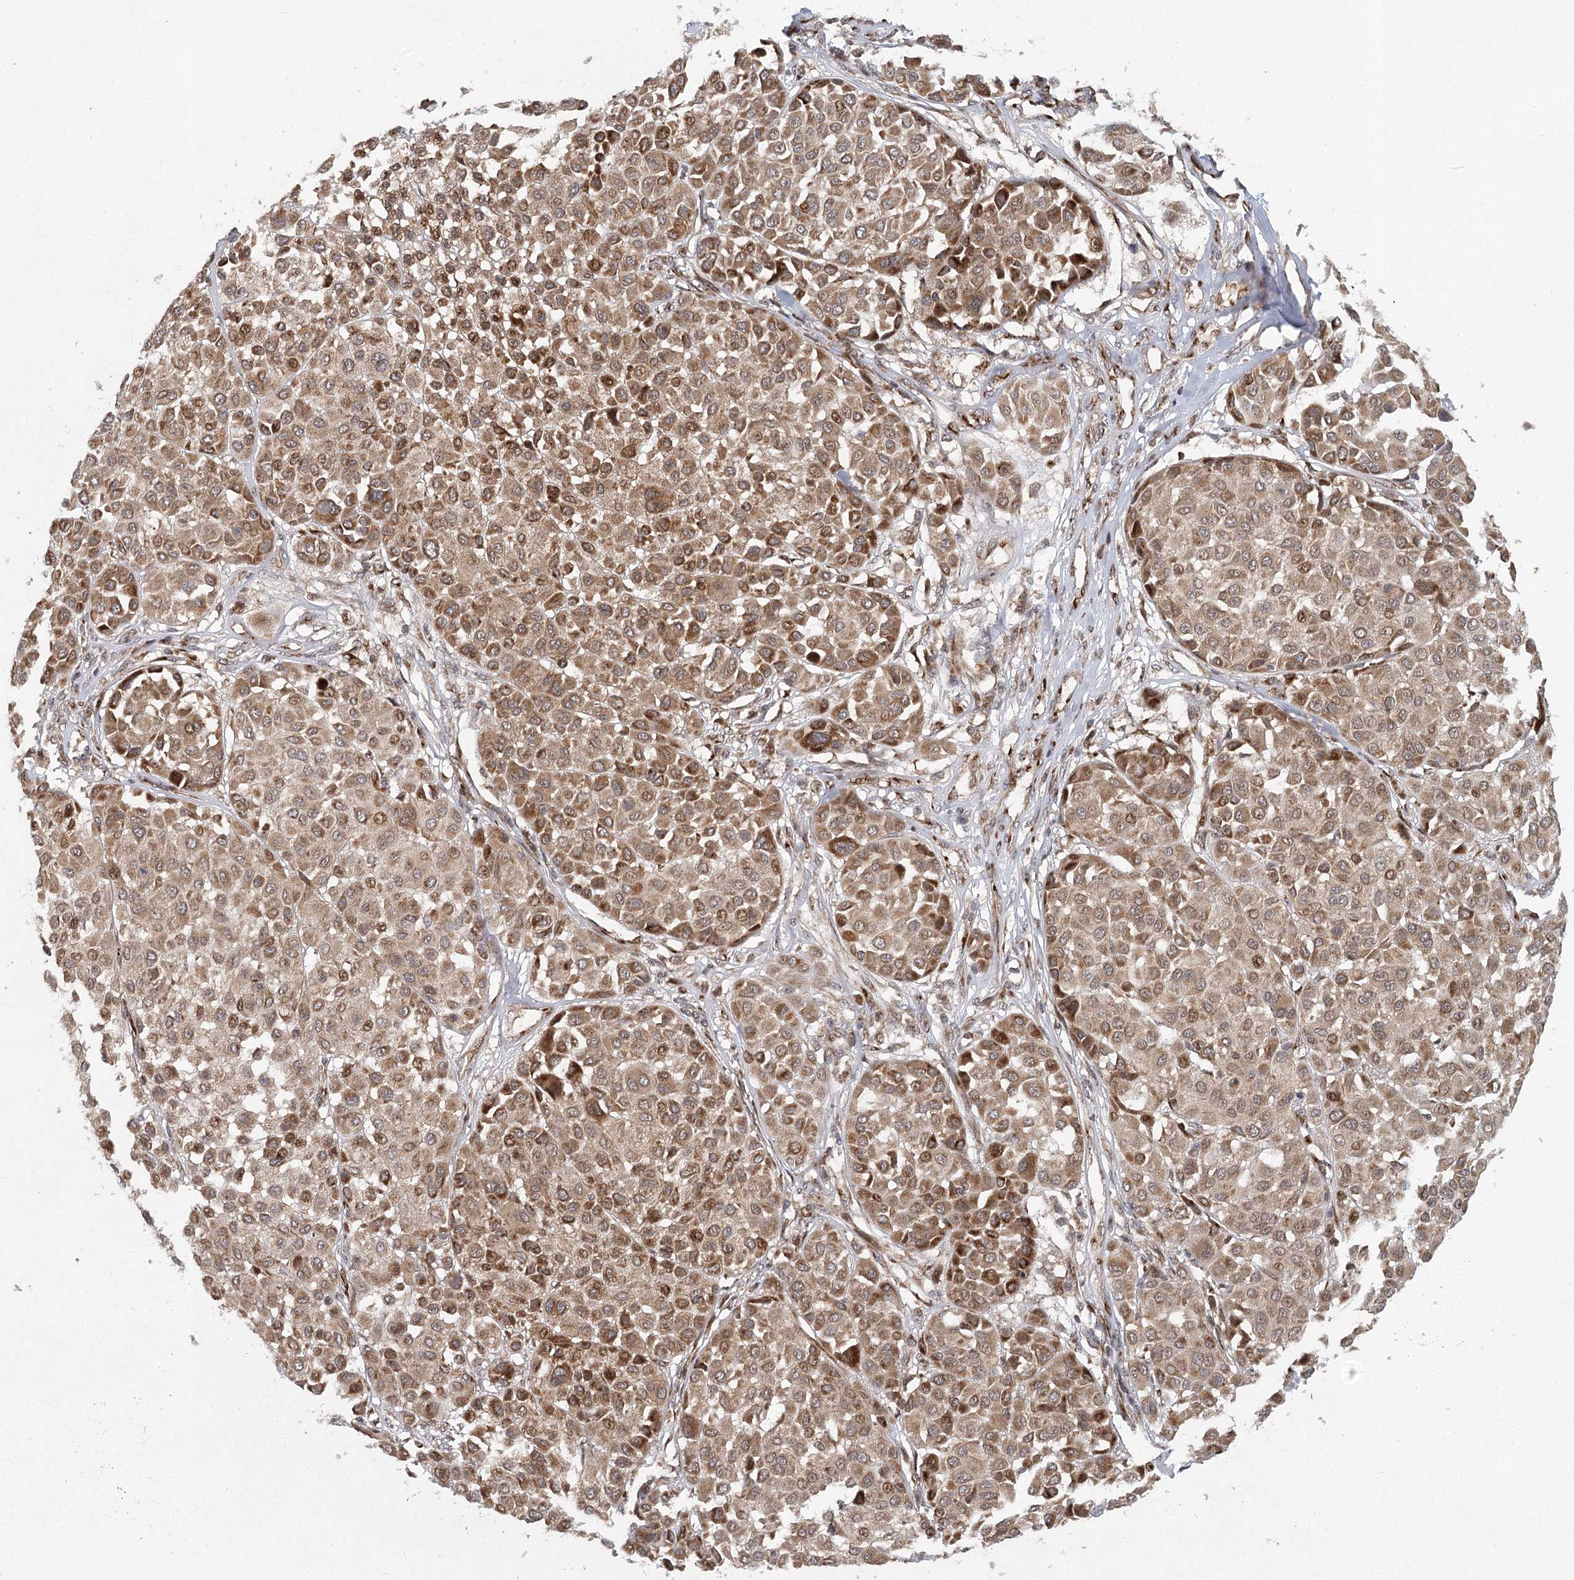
{"staining": {"intensity": "moderate", "quantity": ">75%", "location": "cytoplasmic/membranous,nuclear"}, "tissue": "melanoma", "cell_type": "Tumor cells", "image_type": "cancer", "snomed": [{"axis": "morphology", "description": "Malignant melanoma, Metastatic site"}, {"axis": "topography", "description": "Soft tissue"}], "caption": "Immunohistochemical staining of melanoma demonstrates medium levels of moderate cytoplasmic/membranous and nuclear staining in approximately >75% of tumor cells. The protein of interest is shown in brown color, while the nuclei are stained blue.", "gene": "IFT46", "patient": {"sex": "male", "age": 41}}